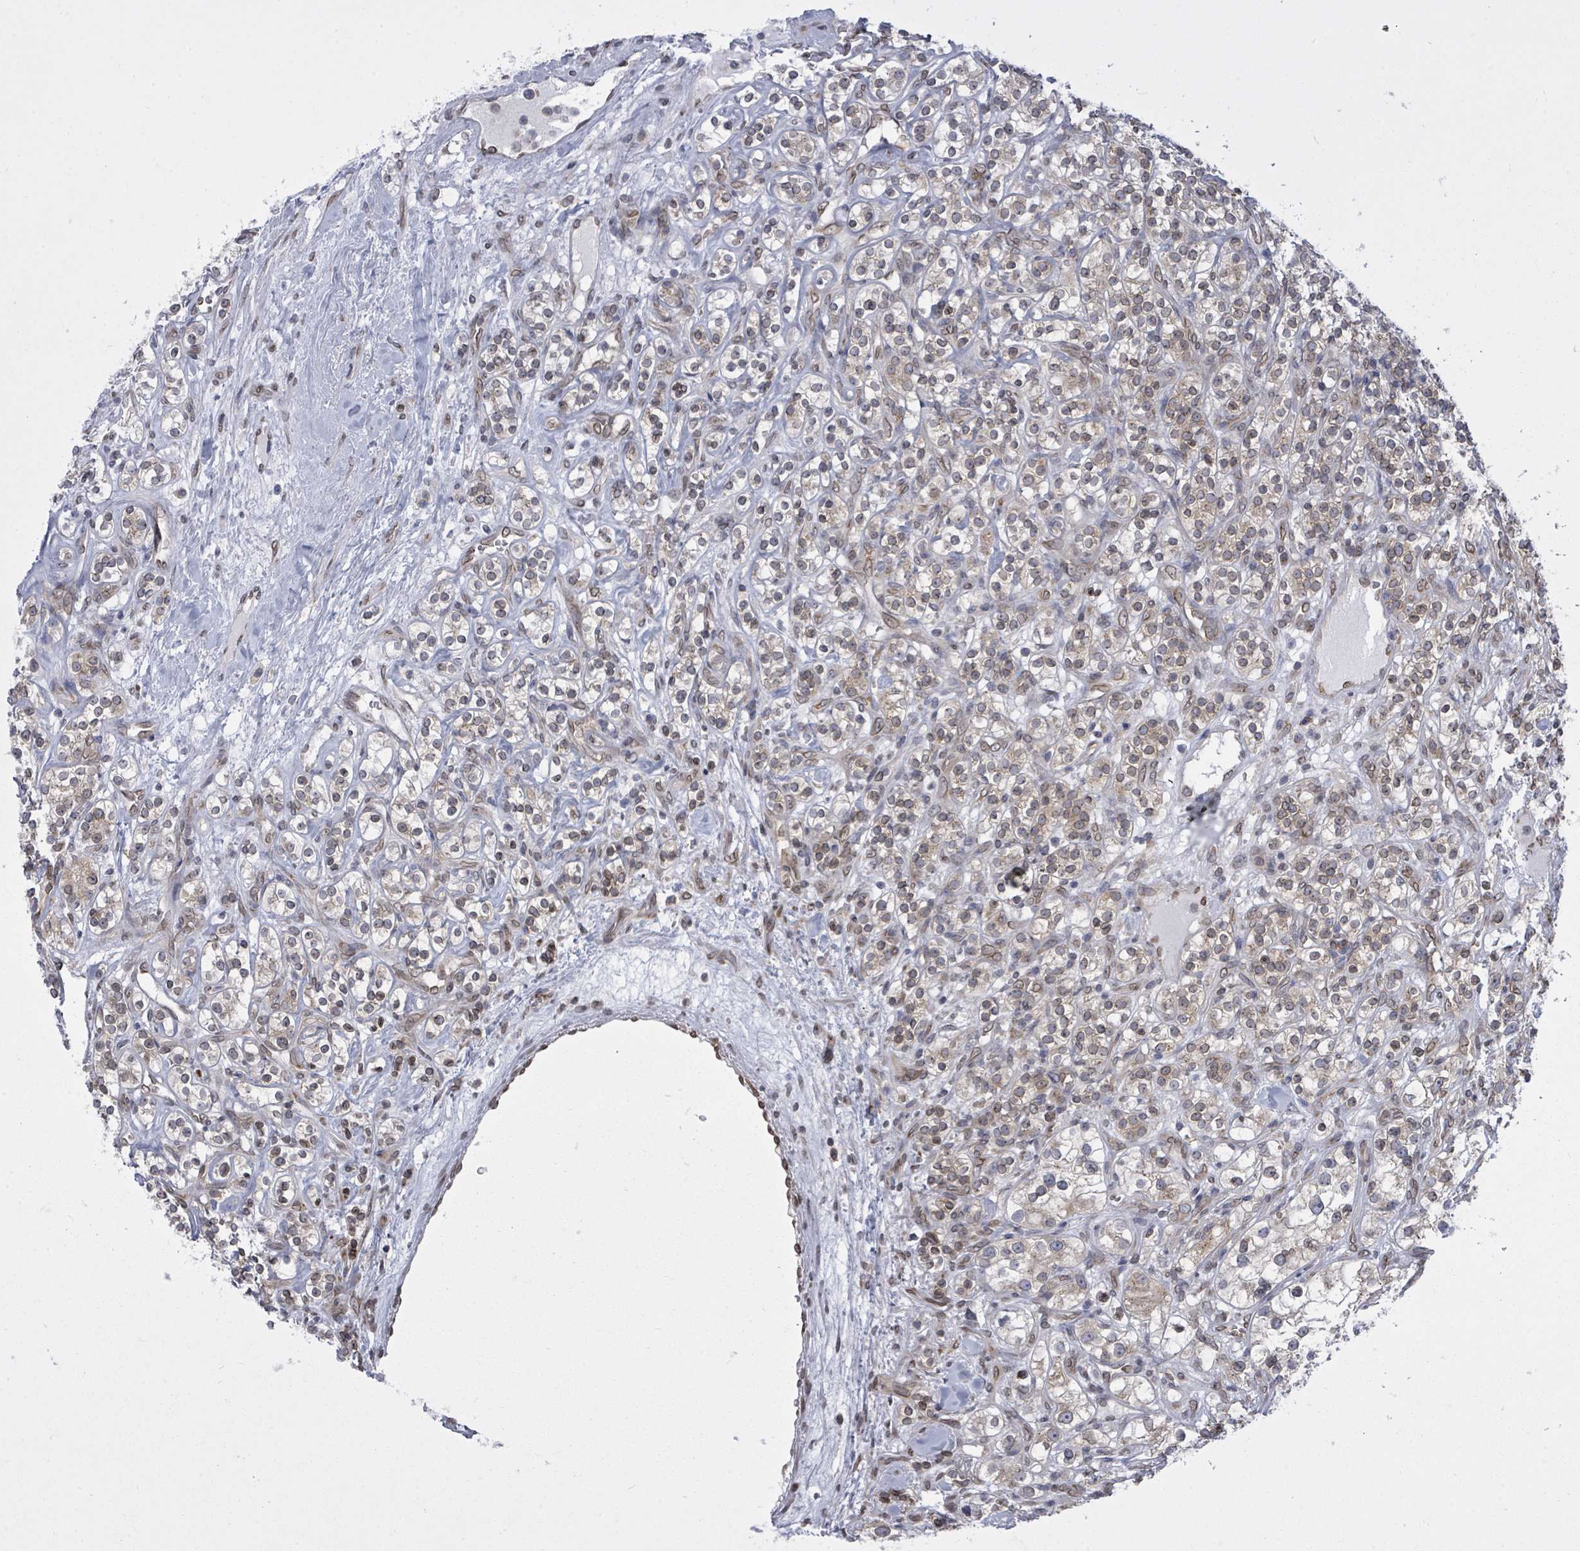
{"staining": {"intensity": "weak", "quantity": "25%-75%", "location": "cytoplasmic/membranous,nuclear"}, "tissue": "renal cancer", "cell_type": "Tumor cells", "image_type": "cancer", "snomed": [{"axis": "morphology", "description": "Adenocarcinoma, NOS"}, {"axis": "topography", "description": "Kidney"}], "caption": "Protein analysis of renal cancer (adenocarcinoma) tissue displays weak cytoplasmic/membranous and nuclear staining in about 25%-75% of tumor cells. Immunohistochemistry (ihc) stains the protein of interest in brown and the nuclei are stained blue.", "gene": "ARFGAP1", "patient": {"sex": "male", "age": 77}}